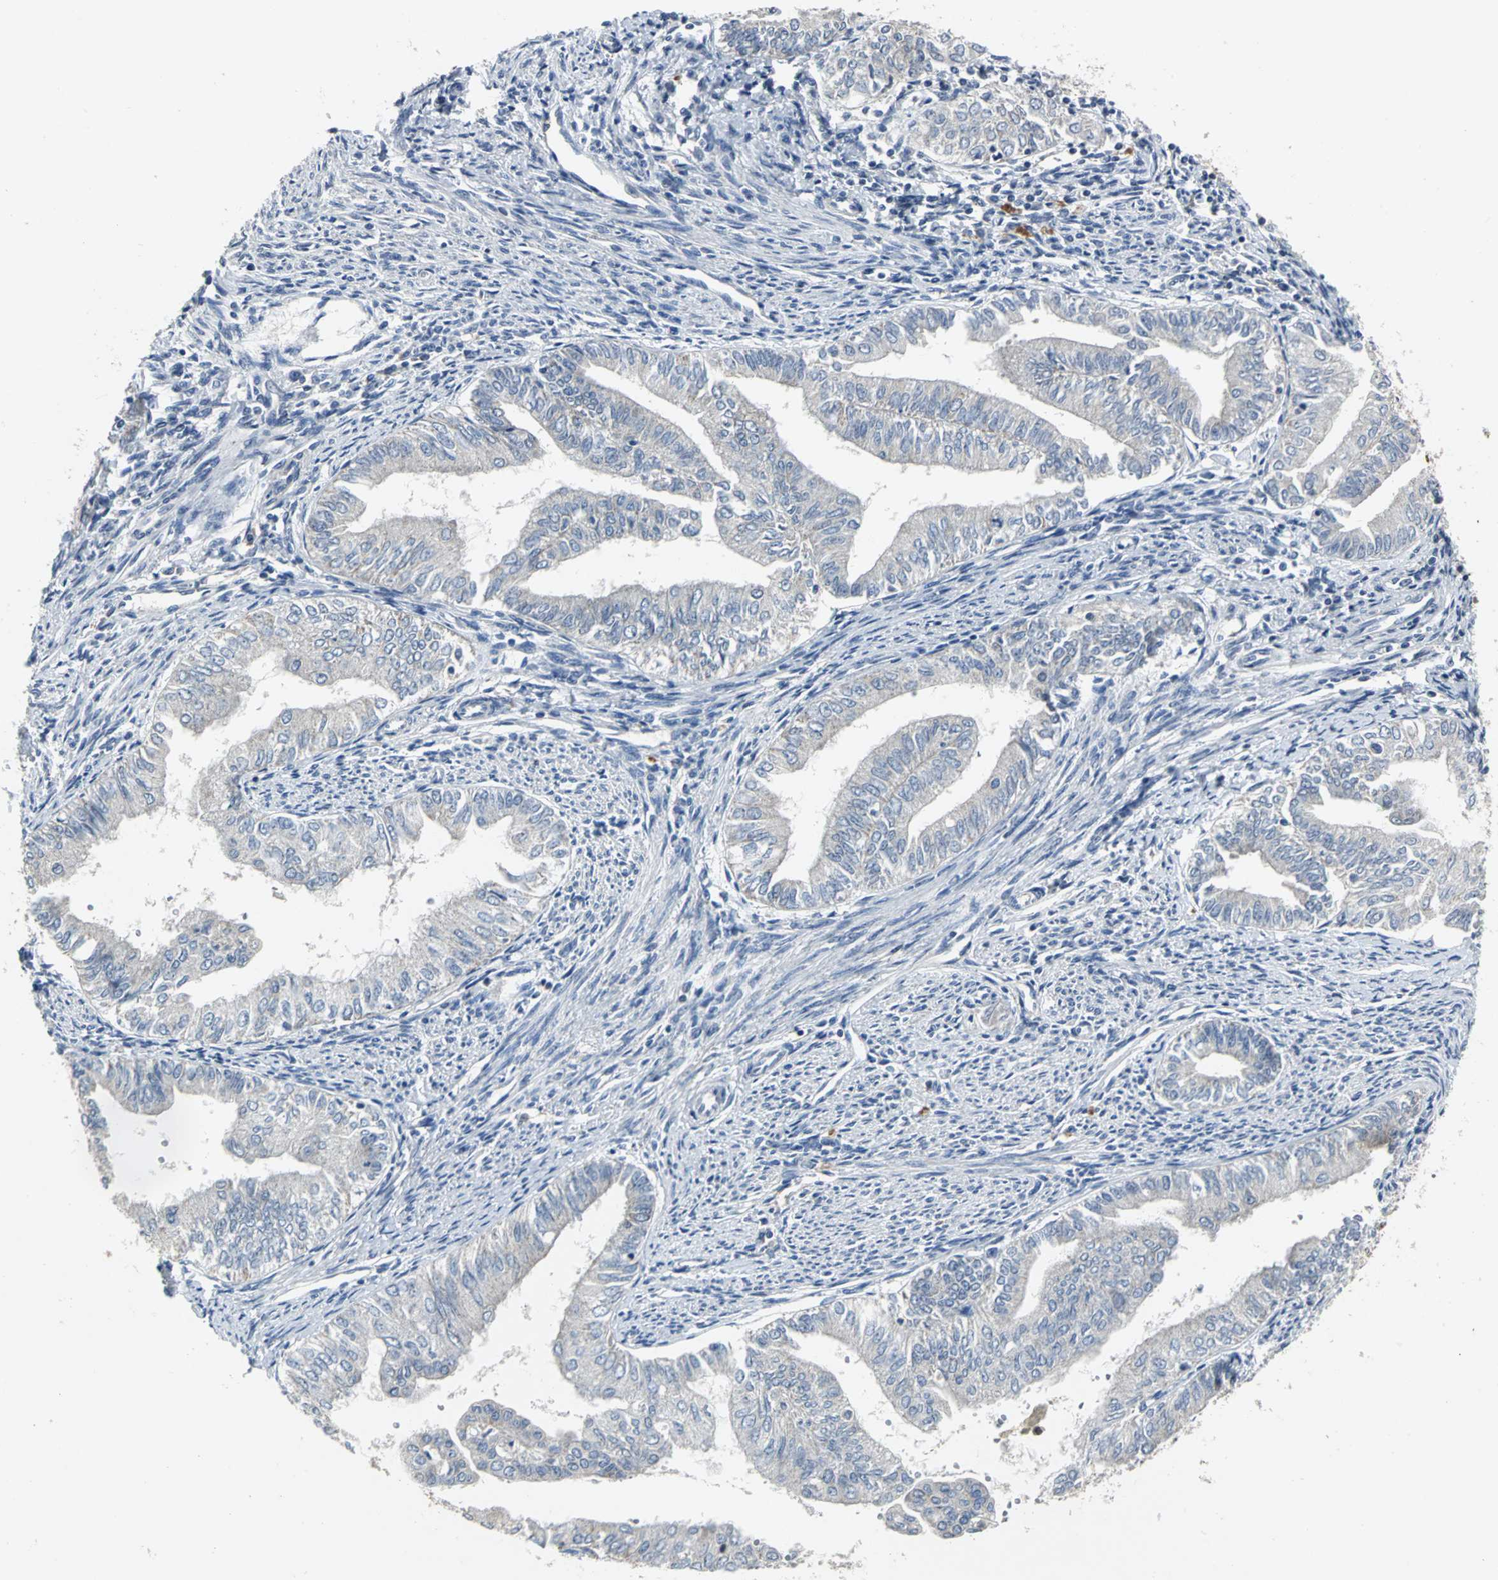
{"staining": {"intensity": "weak", "quantity": "<25%", "location": "cytoplasmic/membranous"}, "tissue": "endometrial cancer", "cell_type": "Tumor cells", "image_type": "cancer", "snomed": [{"axis": "morphology", "description": "Adenocarcinoma, NOS"}, {"axis": "topography", "description": "Endometrium"}], "caption": "Human endometrial cancer stained for a protein using IHC reveals no staining in tumor cells.", "gene": "JADE3", "patient": {"sex": "female", "age": 66}}